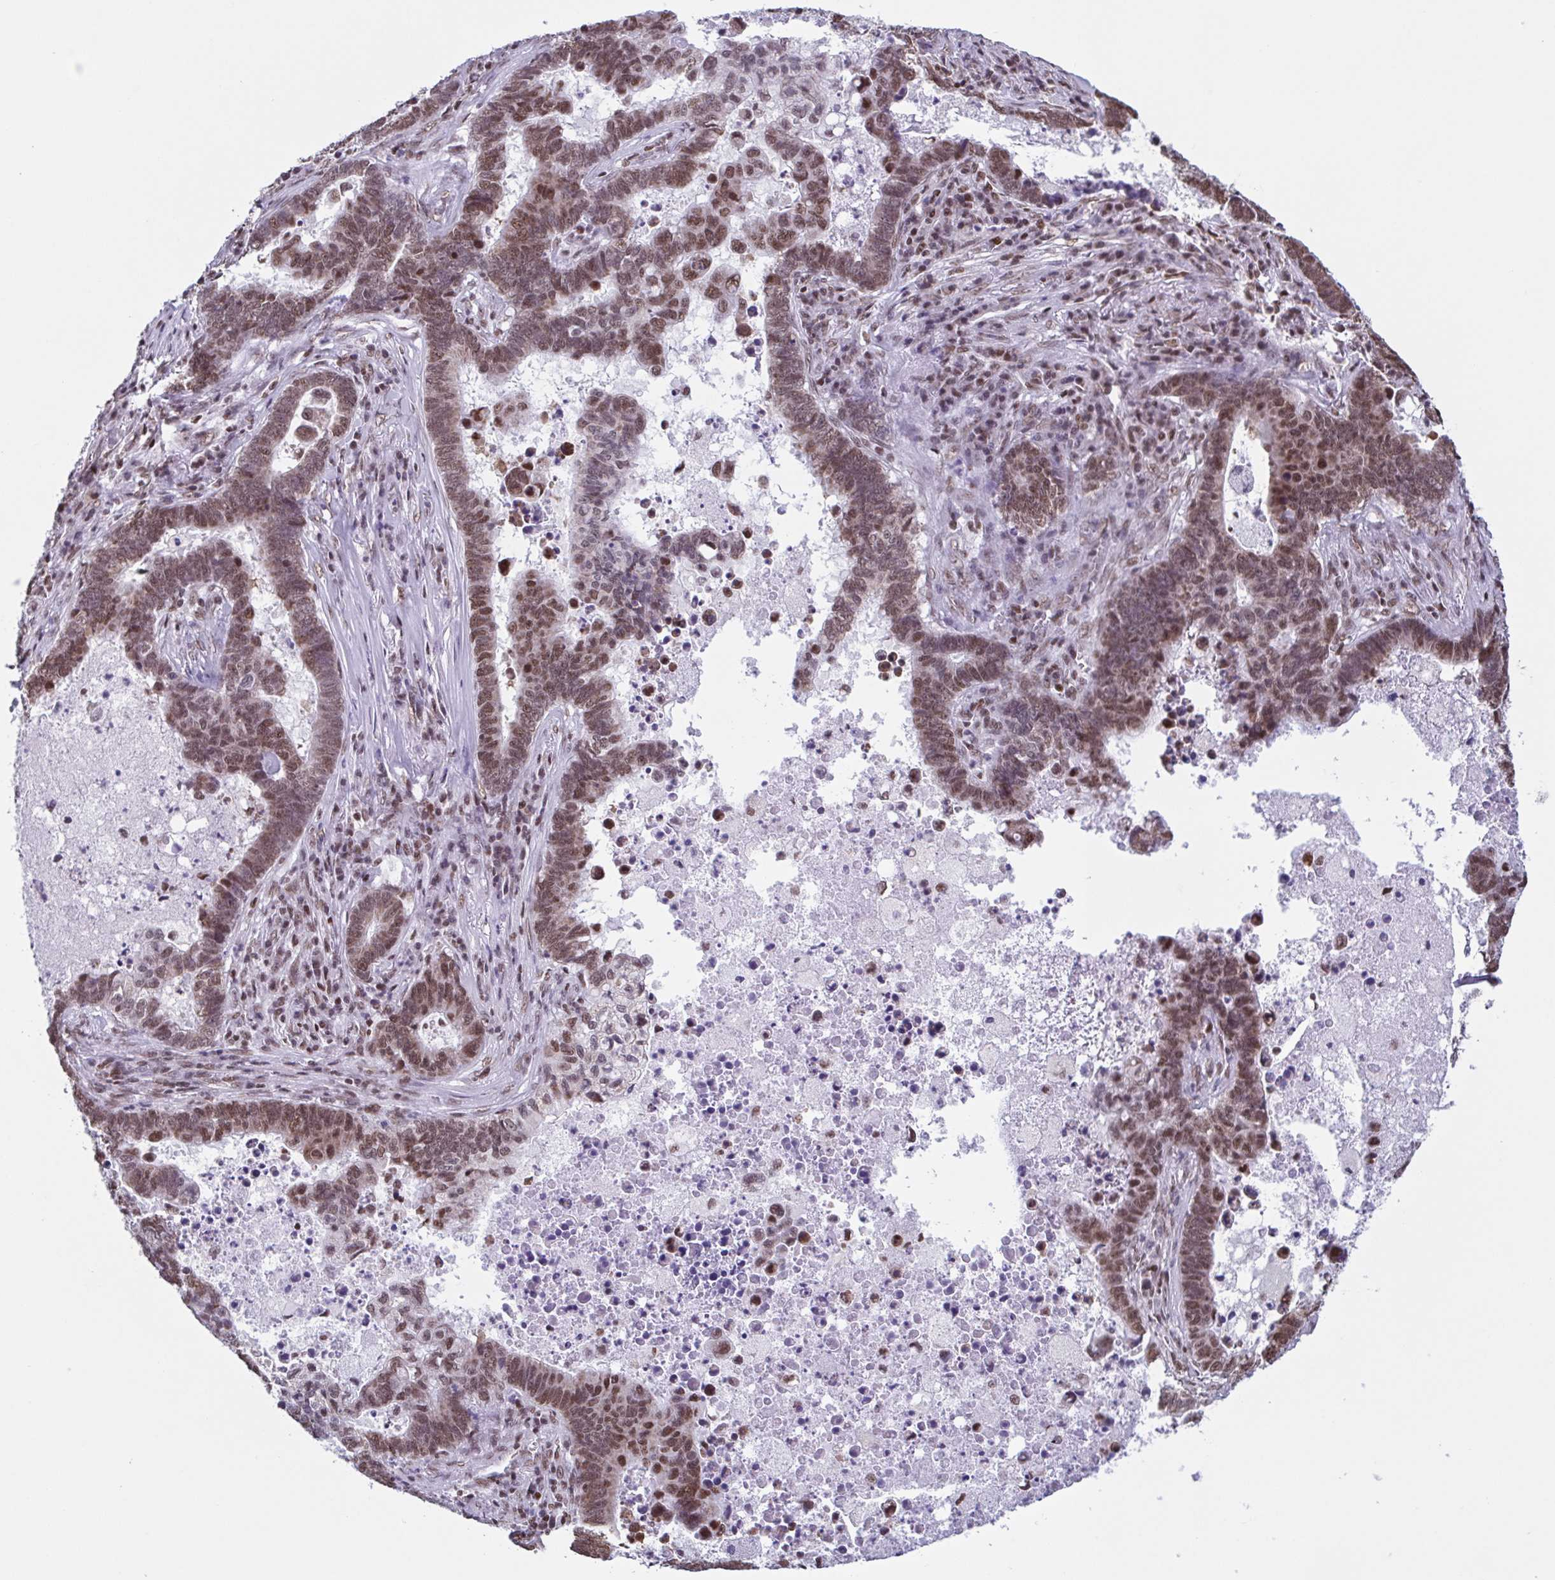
{"staining": {"intensity": "moderate", "quantity": ">75%", "location": "nuclear"}, "tissue": "lung cancer", "cell_type": "Tumor cells", "image_type": "cancer", "snomed": [{"axis": "morphology", "description": "Aneuploidy"}, {"axis": "morphology", "description": "Adenocarcinoma, NOS"}, {"axis": "morphology", "description": "Adenocarcinoma primary or metastatic"}, {"axis": "topography", "description": "Lung"}], "caption": "A photomicrograph of adenocarcinoma primary or metastatic (lung) stained for a protein demonstrates moderate nuclear brown staining in tumor cells. The staining is performed using DAB brown chromogen to label protein expression. The nuclei are counter-stained blue using hematoxylin.", "gene": "TIMM21", "patient": {"sex": "female", "age": 75}}